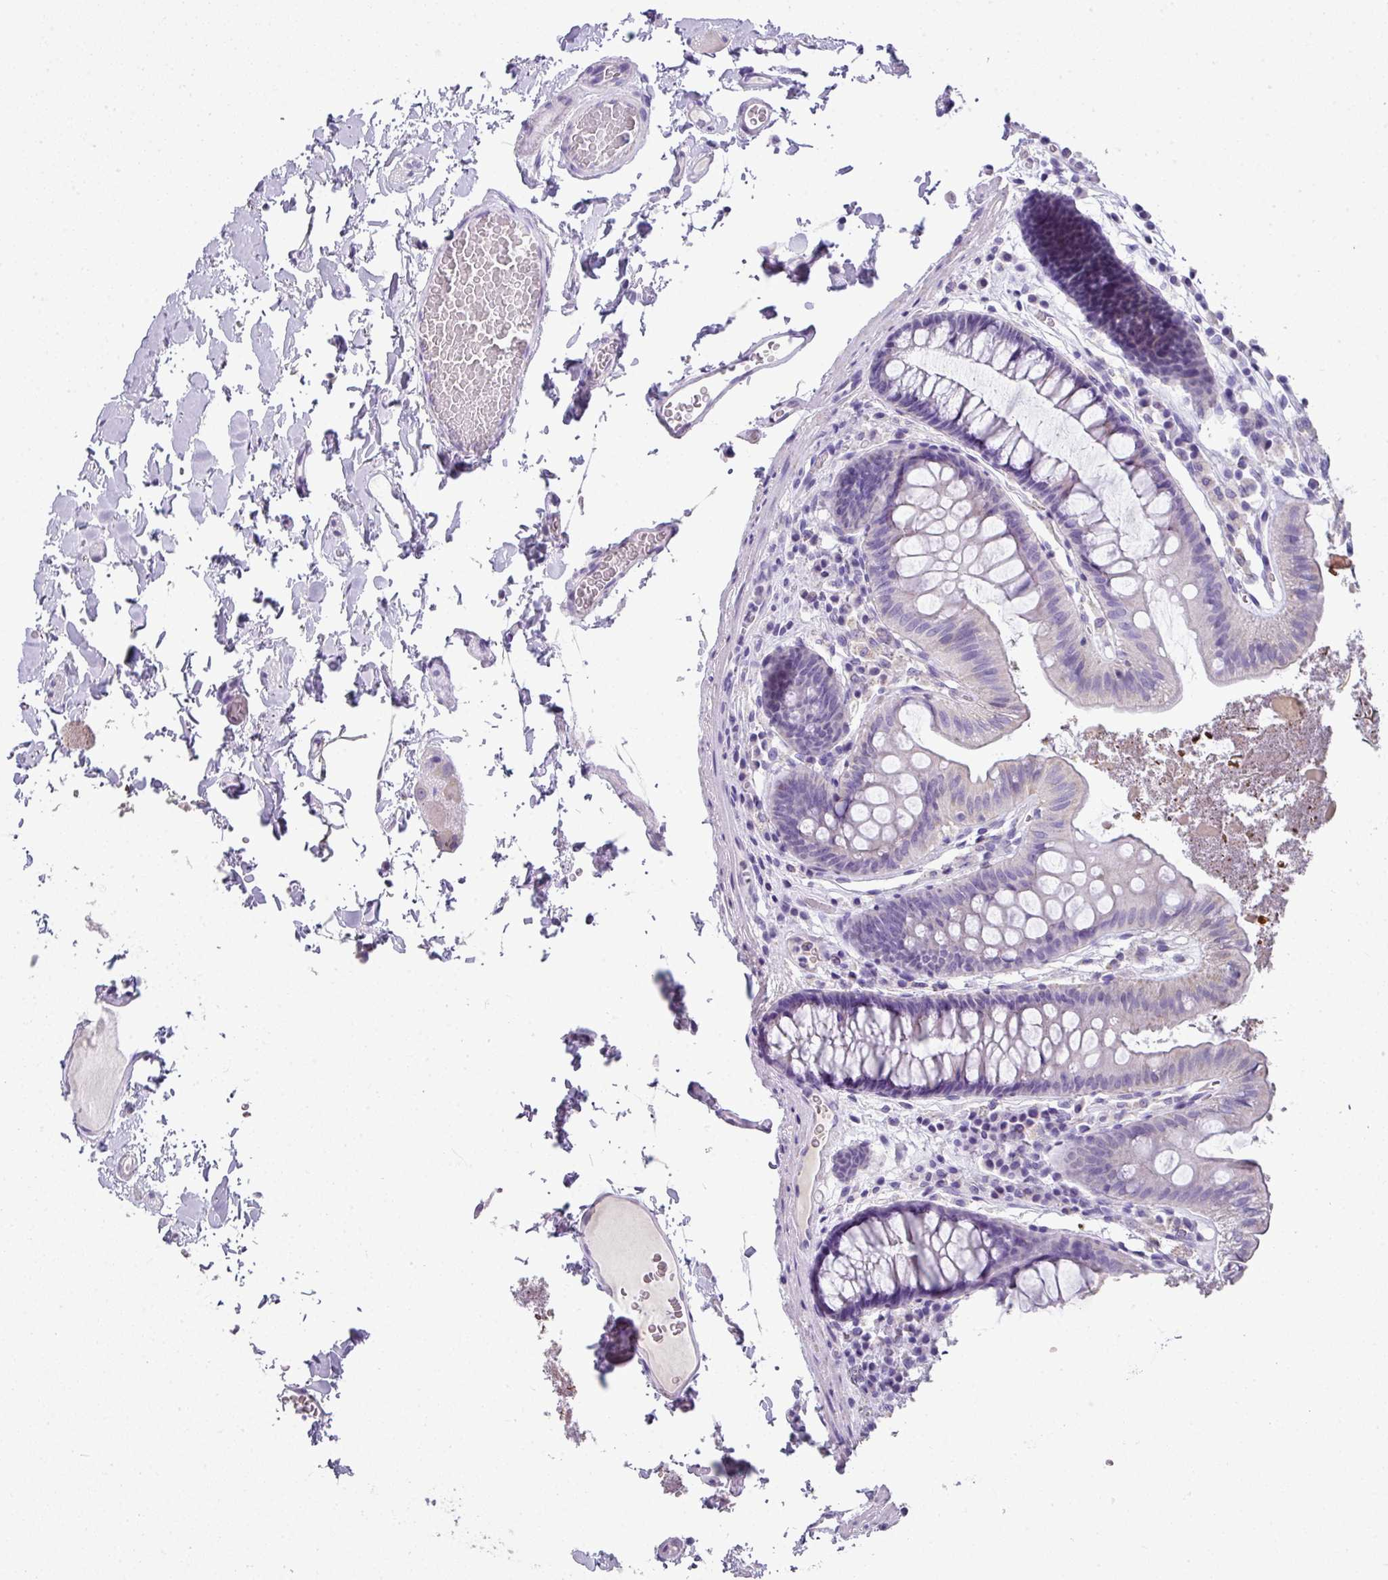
{"staining": {"intensity": "negative", "quantity": "none", "location": "none"}, "tissue": "colon", "cell_type": "Endothelial cells", "image_type": "normal", "snomed": [{"axis": "morphology", "description": "Normal tissue, NOS"}, {"axis": "topography", "description": "Colon"}], "caption": "Image shows no significant protein positivity in endothelial cells of benign colon. Nuclei are stained in blue.", "gene": "PALS2", "patient": {"sex": "male", "age": 84}}